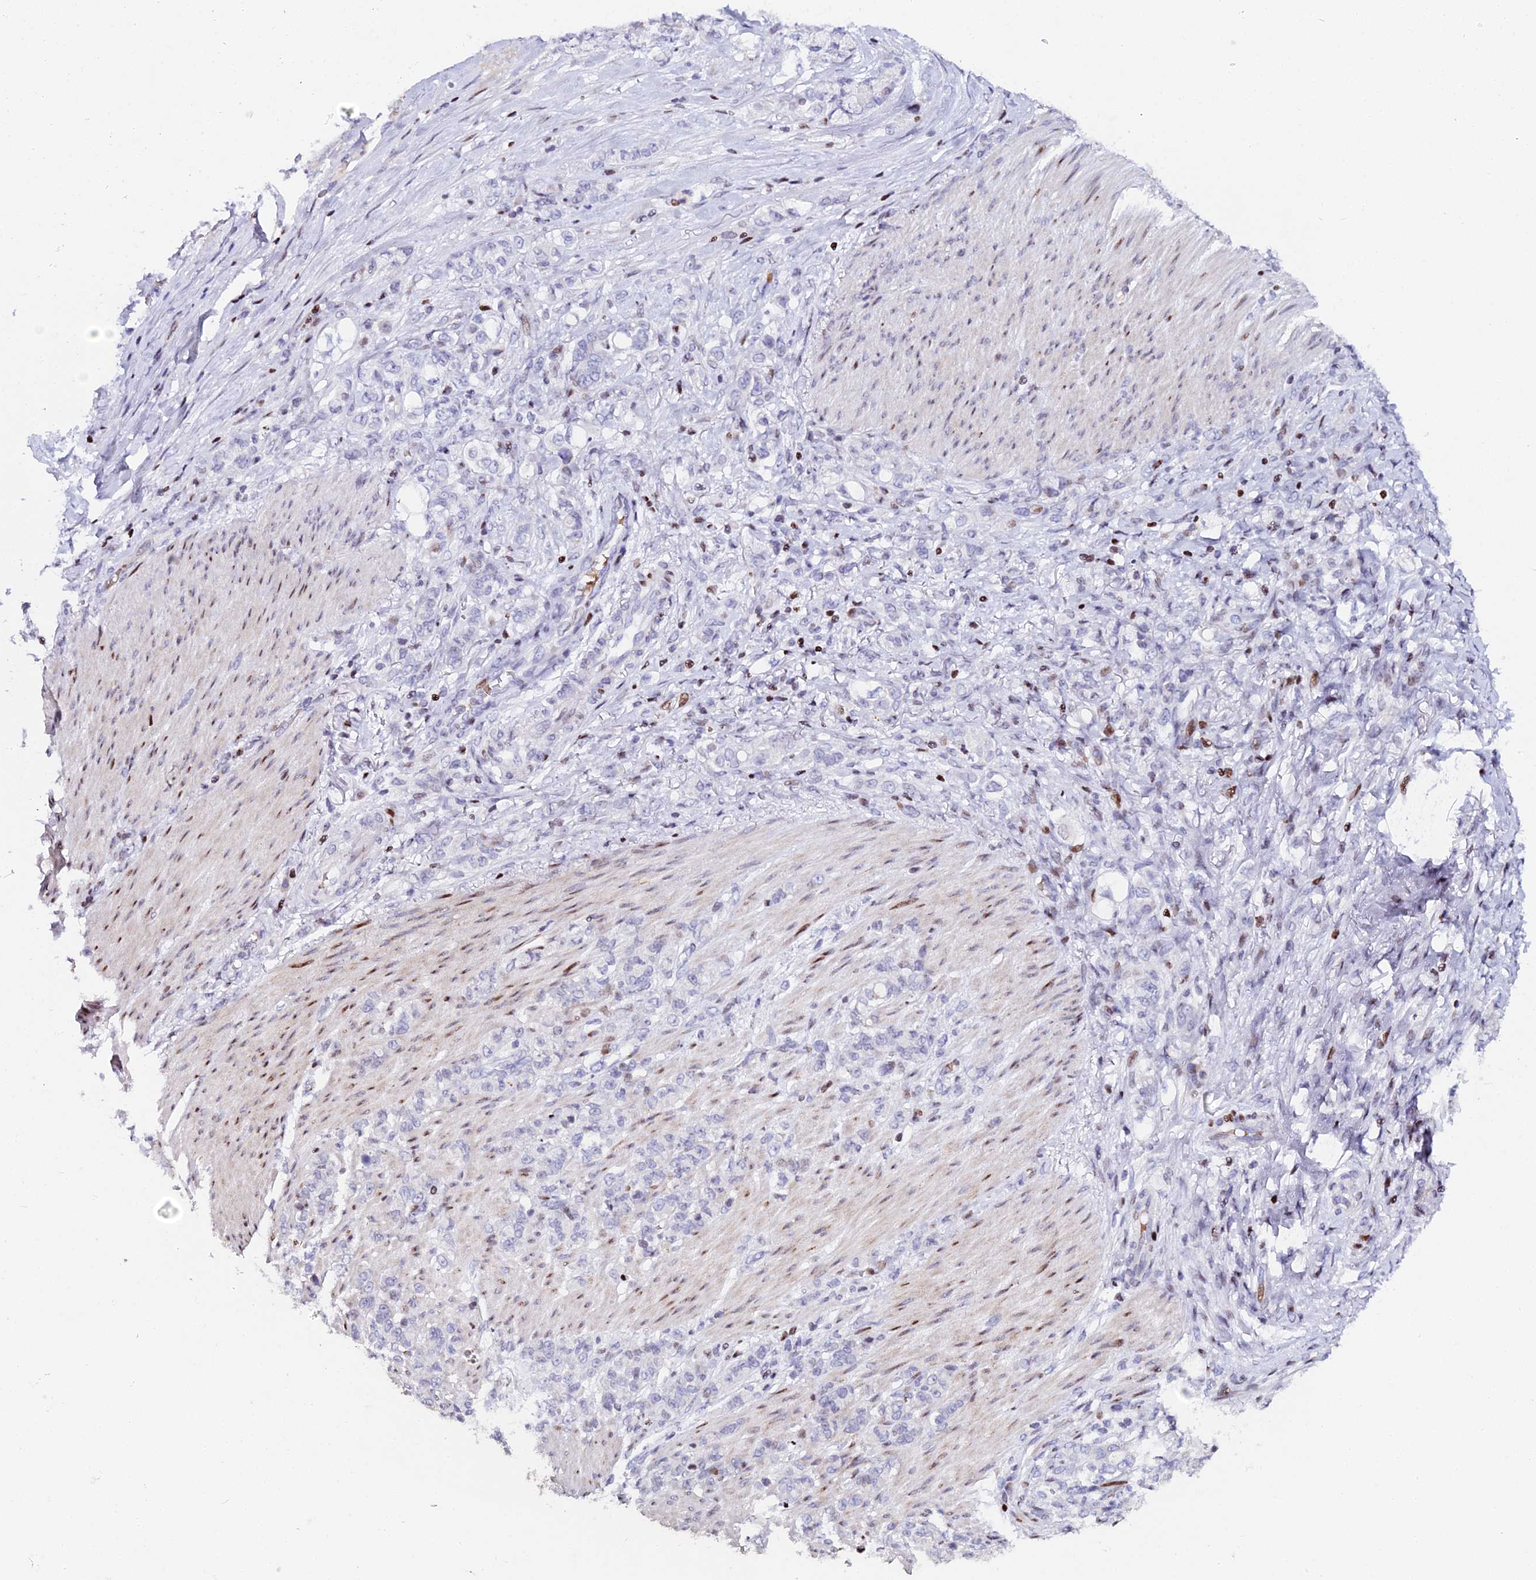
{"staining": {"intensity": "negative", "quantity": "none", "location": "none"}, "tissue": "stomach cancer", "cell_type": "Tumor cells", "image_type": "cancer", "snomed": [{"axis": "morphology", "description": "Adenocarcinoma, NOS"}, {"axis": "topography", "description": "Stomach"}], "caption": "IHC photomicrograph of human stomach adenocarcinoma stained for a protein (brown), which exhibits no expression in tumor cells.", "gene": "MYNN", "patient": {"sex": "female", "age": 79}}